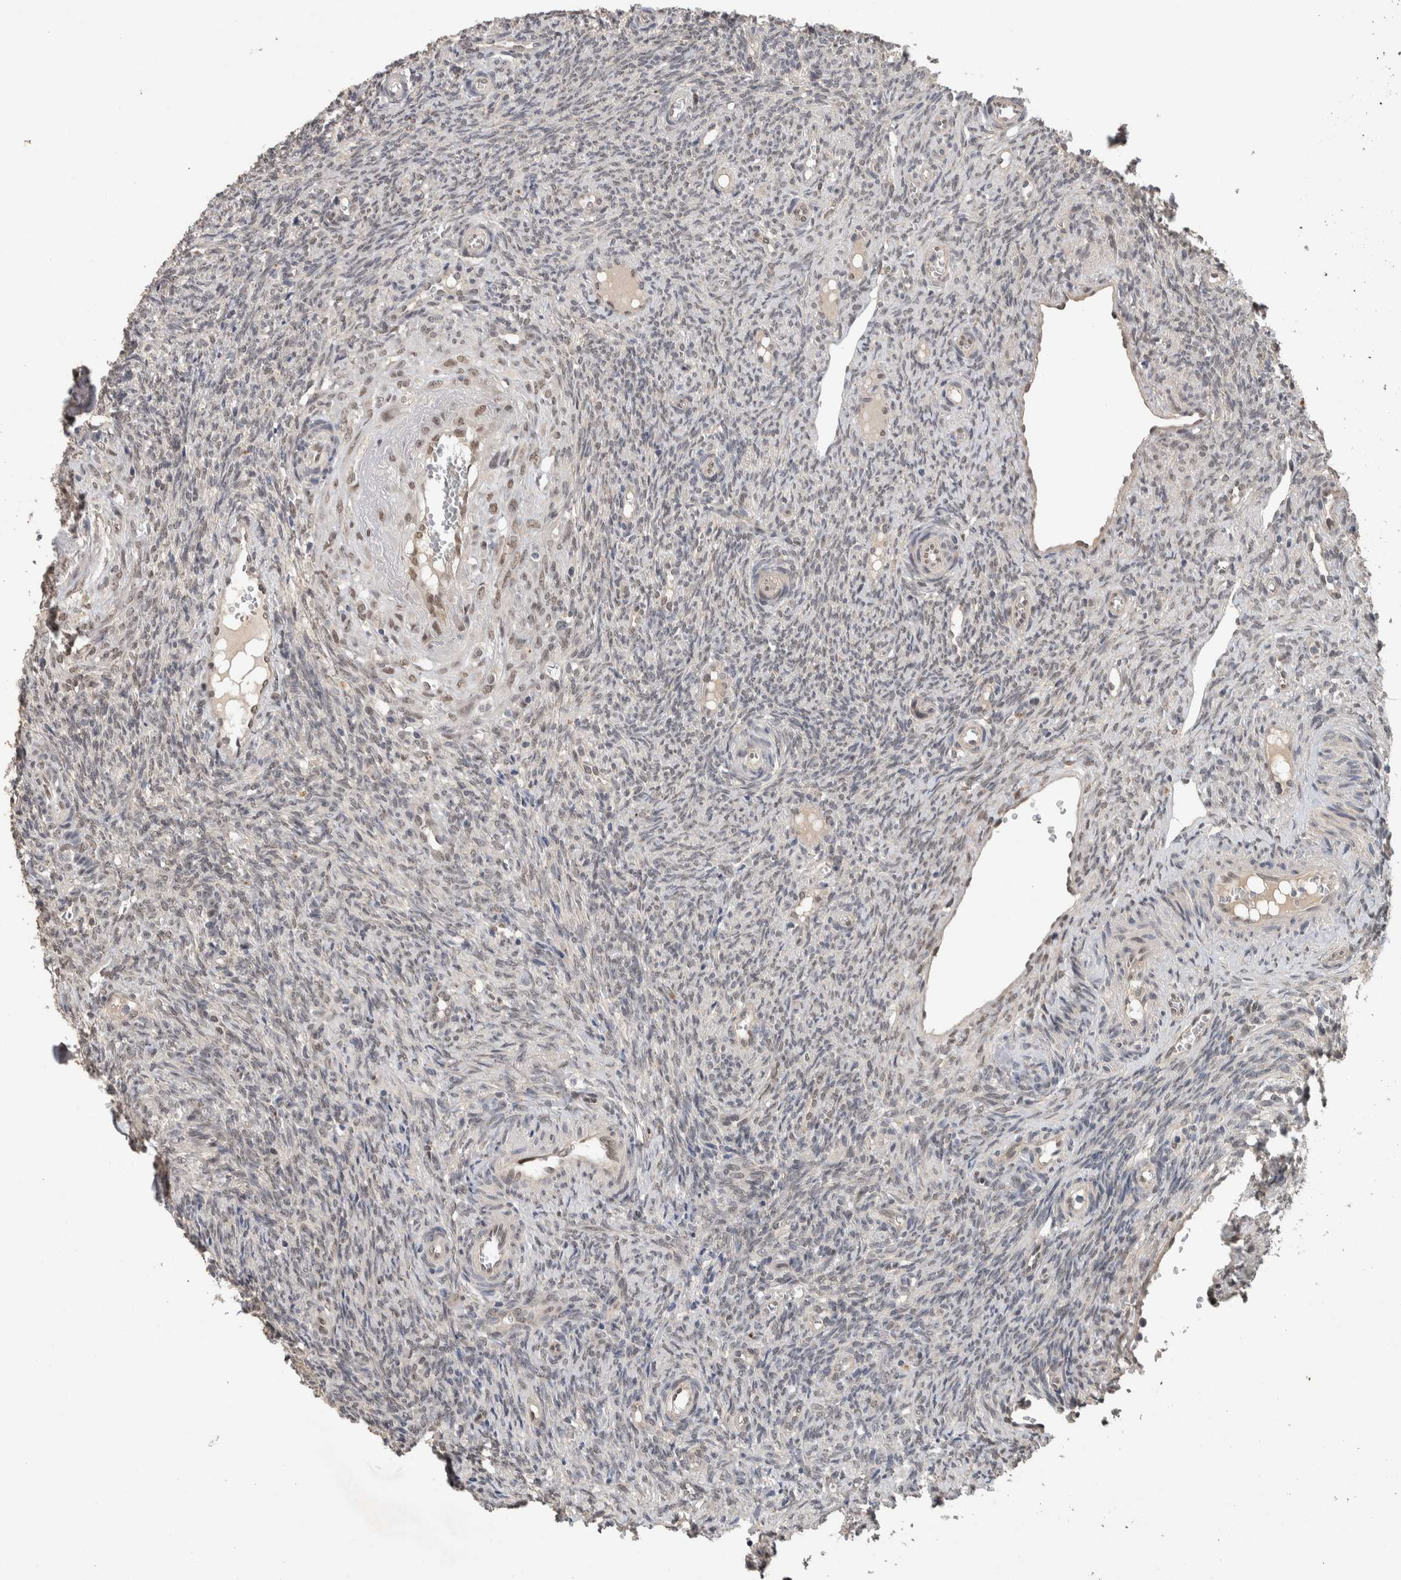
{"staining": {"intensity": "weak", "quantity": "<25%", "location": "cytoplasmic/membranous,nuclear"}, "tissue": "ovary", "cell_type": "Follicle cells", "image_type": "normal", "snomed": [{"axis": "morphology", "description": "Normal tissue, NOS"}, {"axis": "topography", "description": "Ovary"}], "caption": "Immunohistochemistry of normal human ovary demonstrates no expression in follicle cells.", "gene": "CYSRT1", "patient": {"sex": "female", "age": 41}}